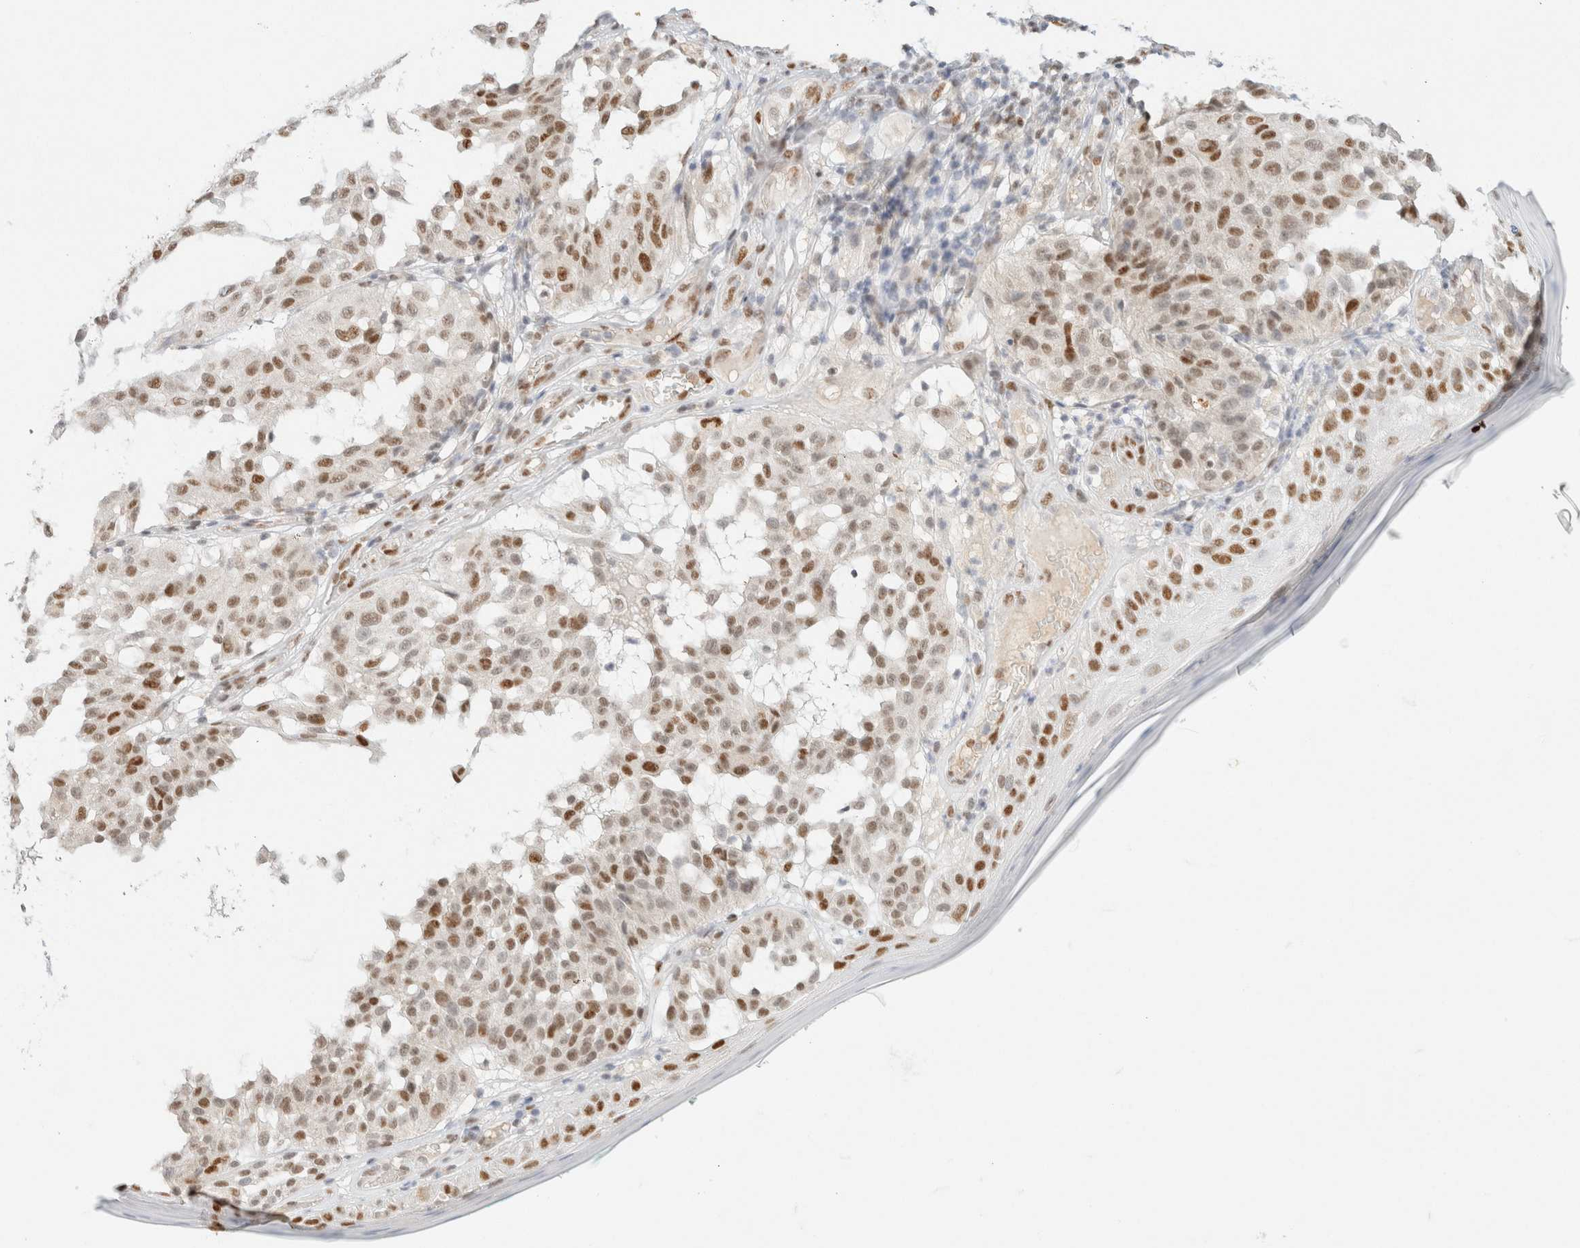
{"staining": {"intensity": "moderate", "quantity": ">75%", "location": "nuclear"}, "tissue": "melanoma", "cell_type": "Tumor cells", "image_type": "cancer", "snomed": [{"axis": "morphology", "description": "Malignant melanoma, NOS"}, {"axis": "topography", "description": "Skin"}], "caption": "Protein staining shows moderate nuclear staining in approximately >75% of tumor cells in malignant melanoma.", "gene": "DDB2", "patient": {"sex": "female", "age": 46}}